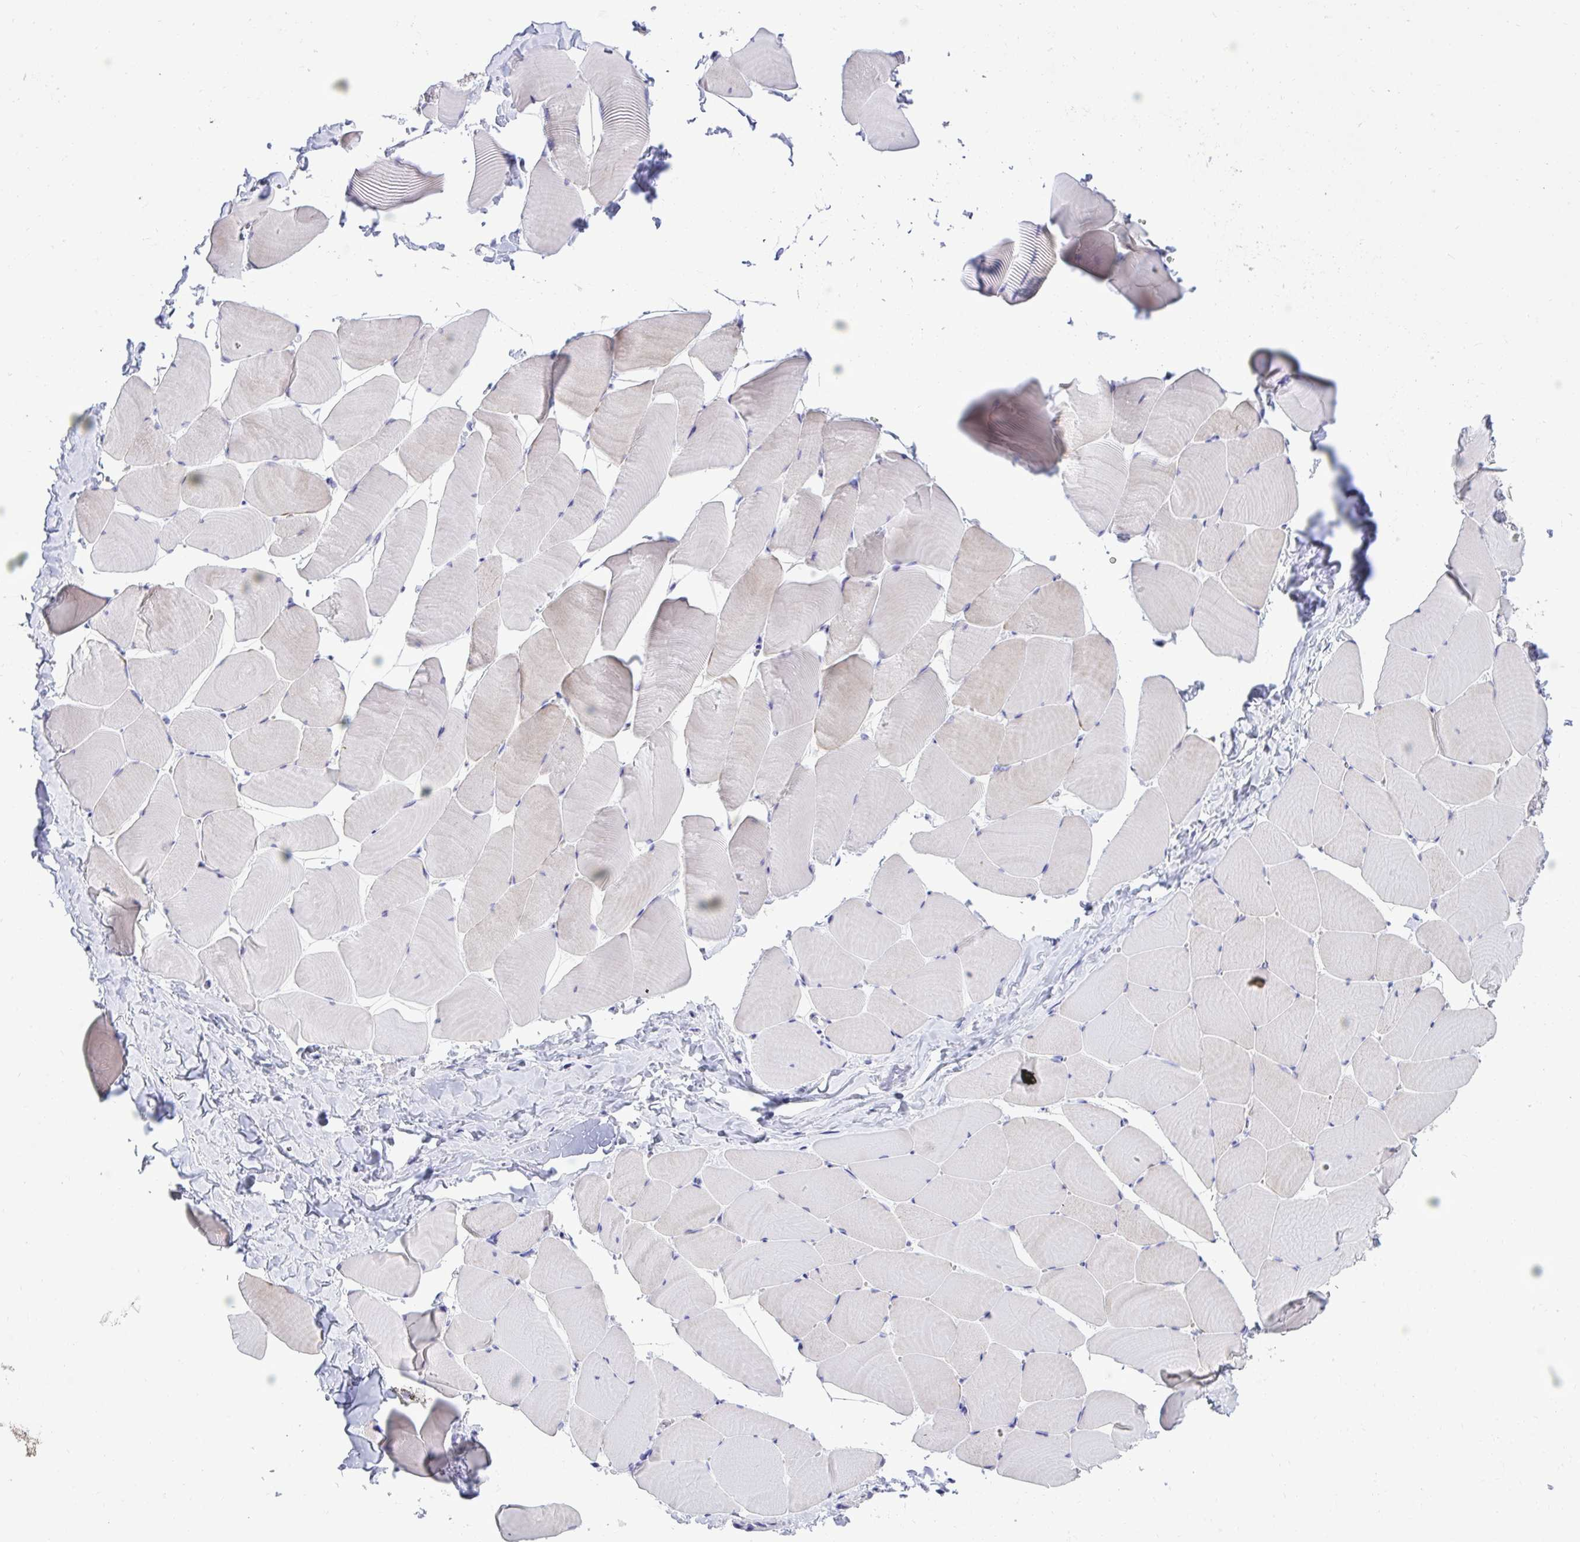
{"staining": {"intensity": "negative", "quantity": "none", "location": "none"}, "tissue": "skeletal muscle", "cell_type": "Myocytes", "image_type": "normal", "snomed": [{"axis": "morphology", "description": "Normal tissue, NOS"}, {"axis": "topography", "description": "Skeletal muscle"}], "caption": "This is an immunohistochemistry (IHC) histopathology image of normal skeletal muscle. There is no positivity in myocytes.", "gene": "TMCO5A", "patient": {"sex": "male", "age": 25}}